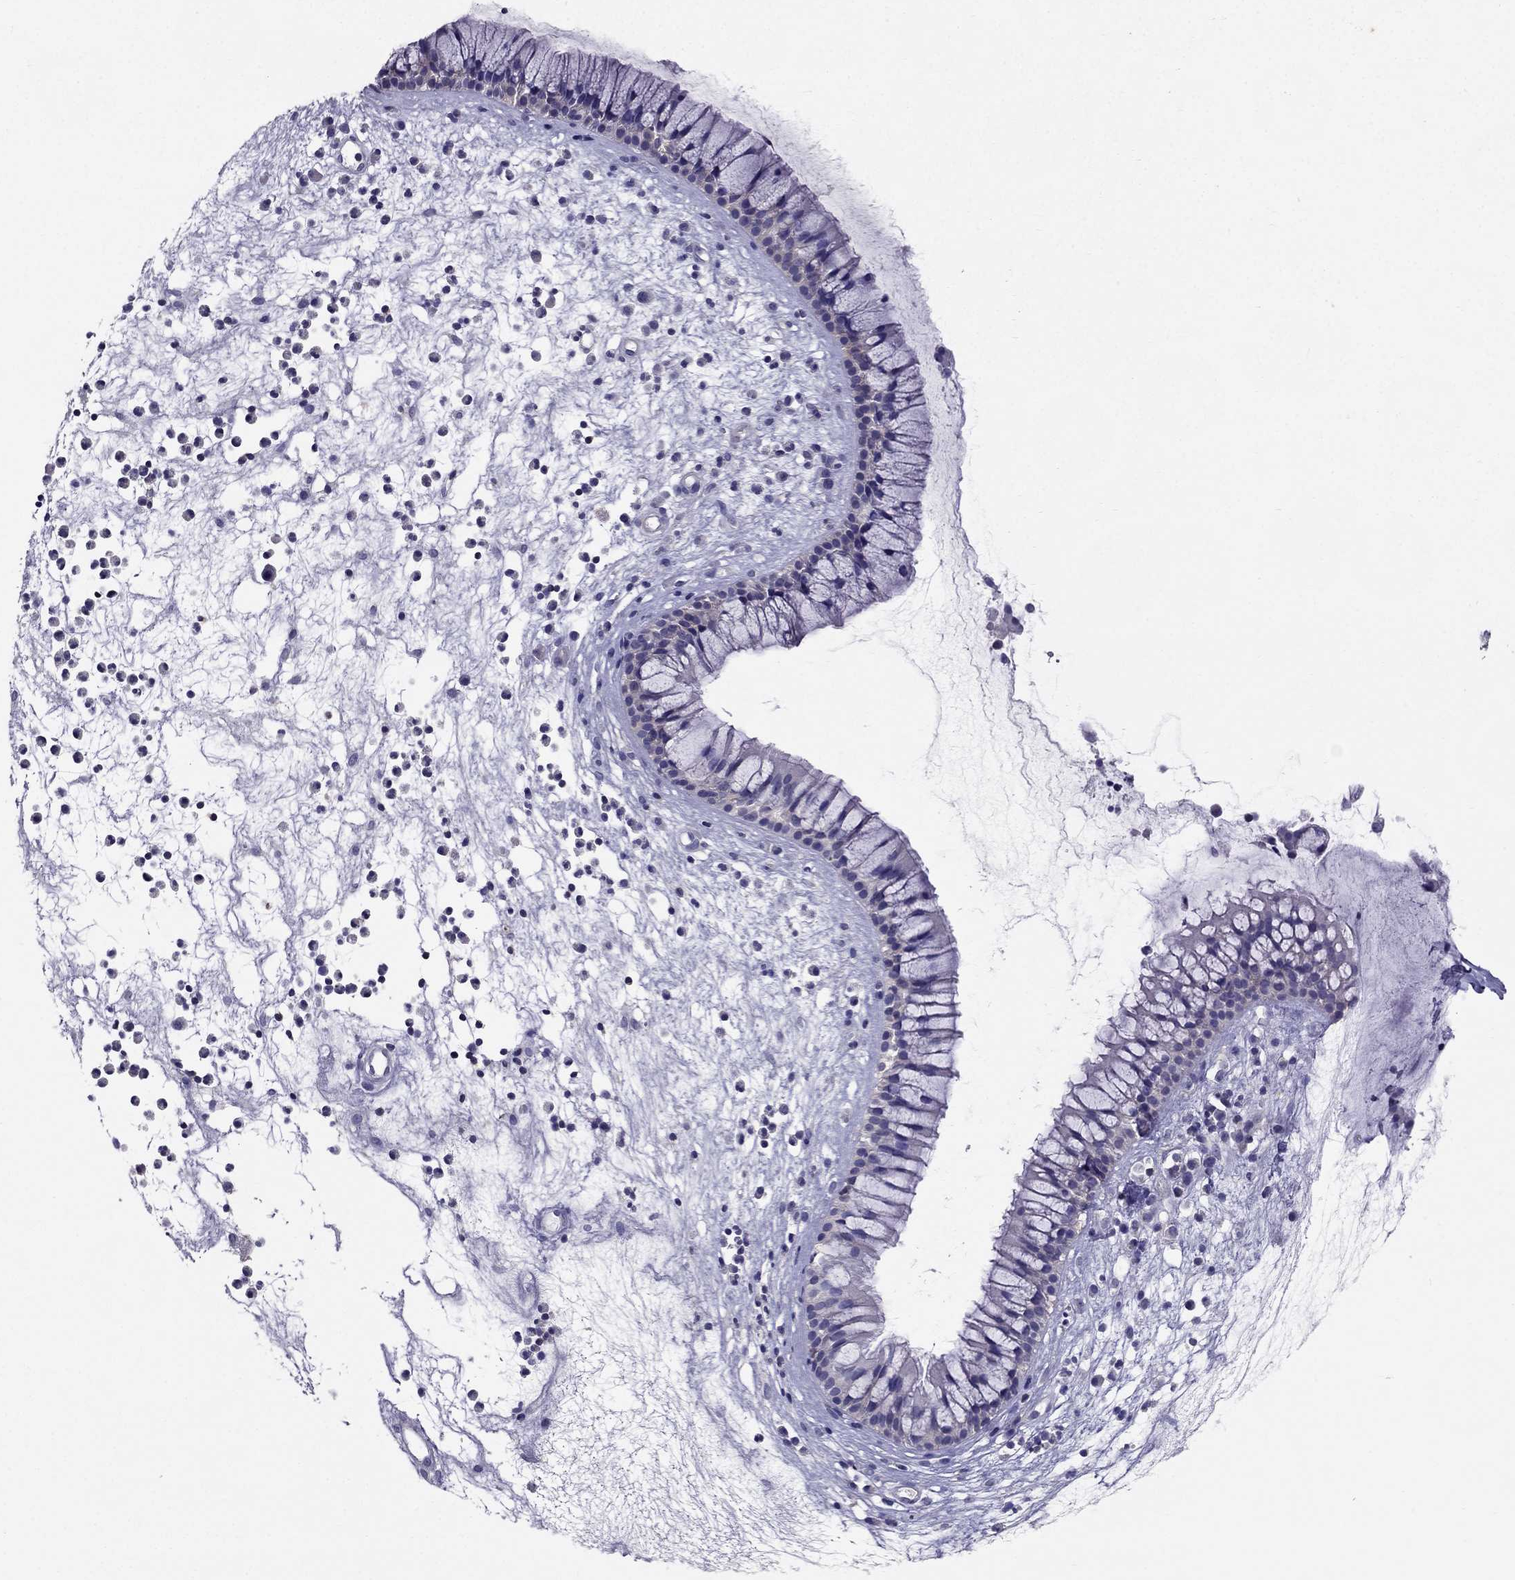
{"staining": {"intensity": "negative", "quantity": "none", "location": "none"}, "tissue": "nasopharynx", "cell_type": "Respiratory epithelial cells", "image_type": "normal", "snomed": [{"axis": "morphology", "description": "Normal tissue, NOS"}, {"axis": "topography", "description": "Nasopharynx"}], "caption": "Respiratory epithelial cells are negative for protein expression in normal human nasopharynx. (Stains: DAB (3,3'-diaminobenzidine) immunohistochemistry with hematoxylin counter stain, Microscopy: brightfield microscopy at high magnification).", "gene": "AAK1", "patient": {"sex": "male", "age": 77}}